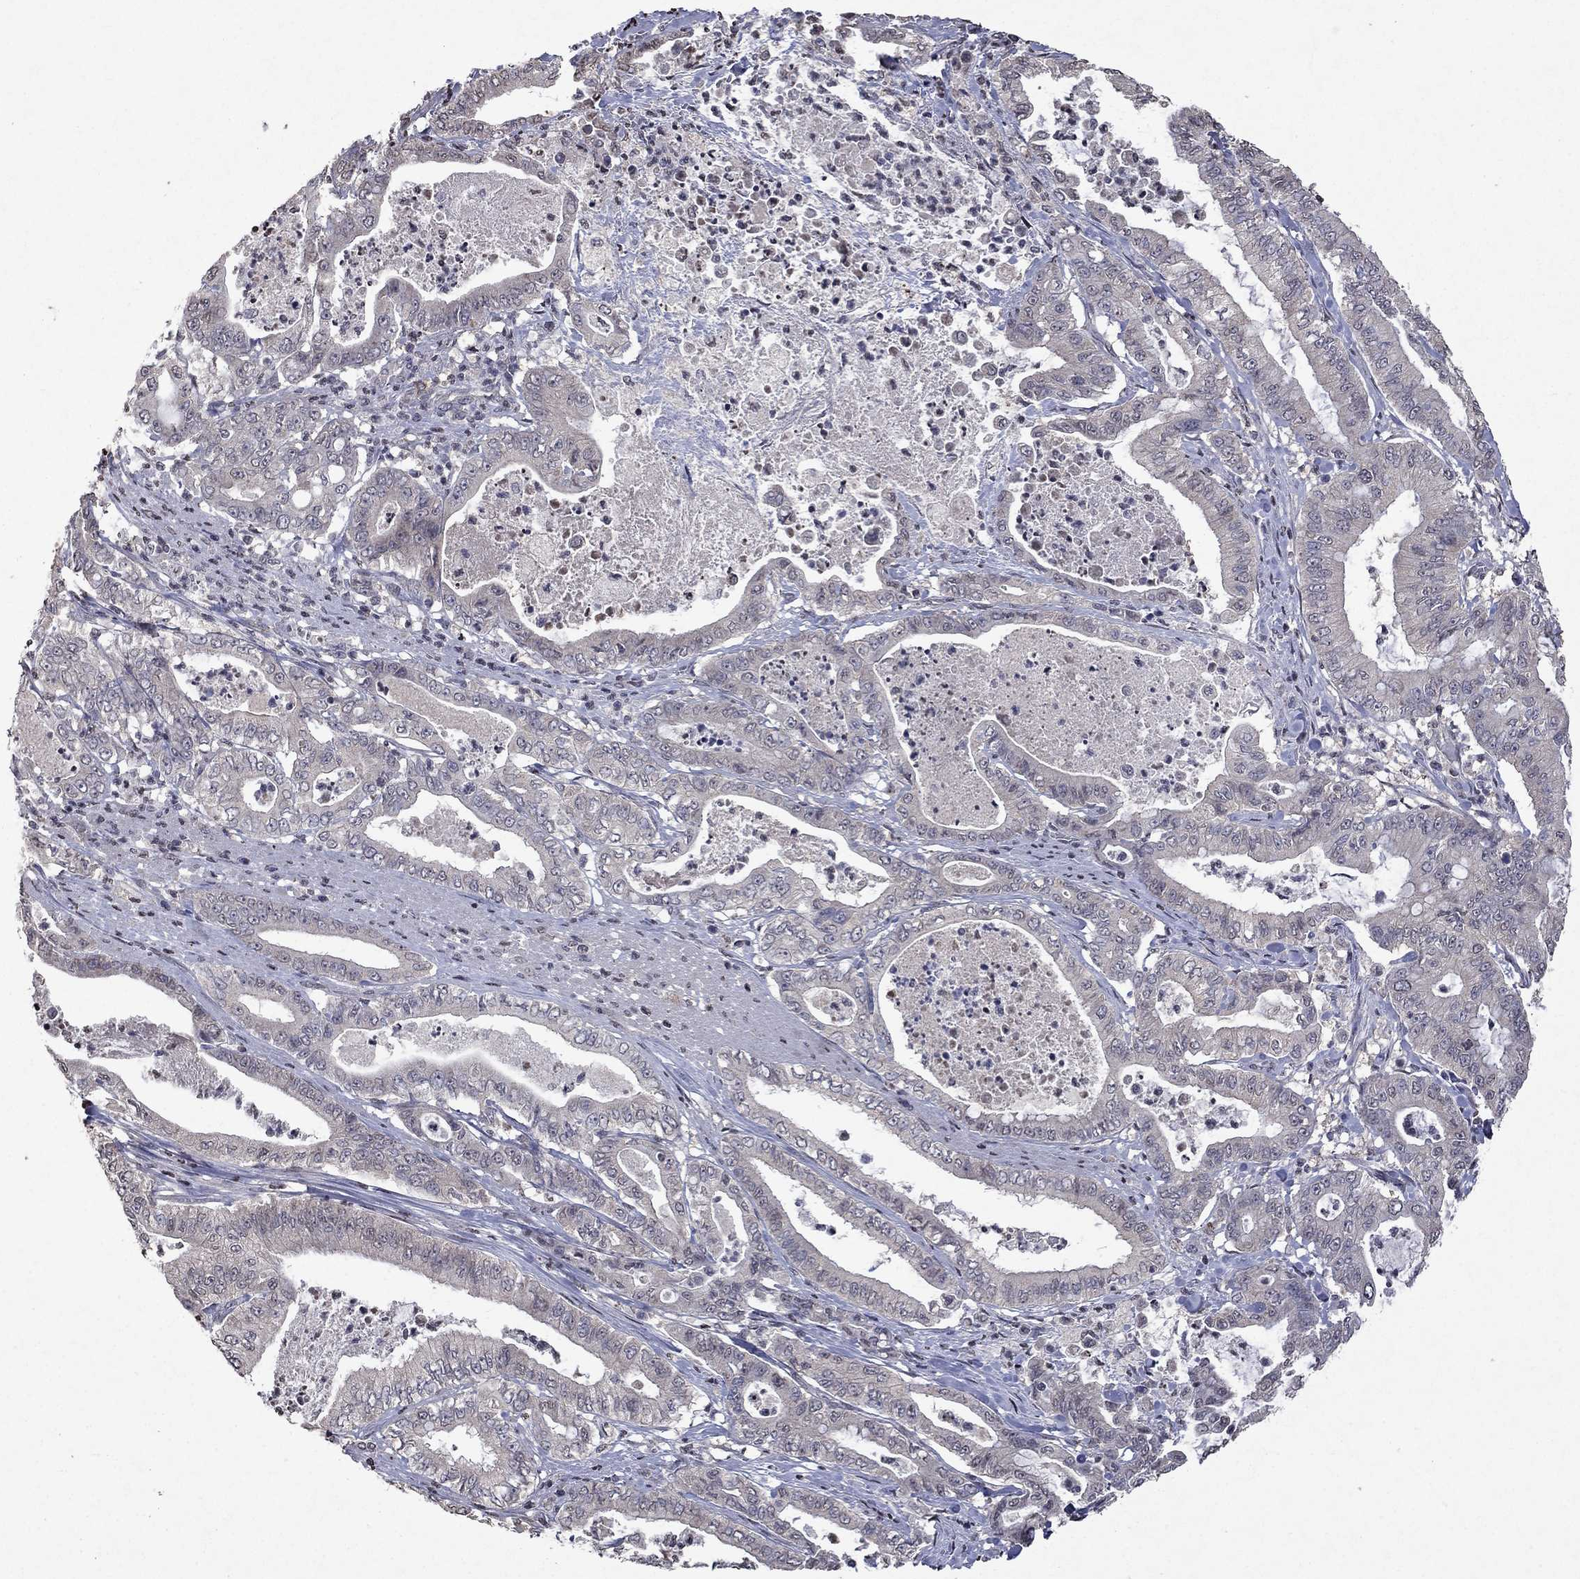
{"staining": {"intensity": "negative", "quantity": "none", "location": "none"}, "tissue": "pancreatic cancer", "cell_type": "Tumor cells", "image_type": "cancer", "snomed": [{"axis": "morphology", "description": "Adenocarcinoma, NOS"}, {"axis": "topography", "description": "Pancreas"}], "caption": "Immunohistochemistry (IHC) photomicrograph of neoplastic tissue: human pancreatic adenocarcinoma stained with DAB (3,3'-diaminobenzidine) exhibits no significant protein positivity in tumor cells.", "gene": "TTC38", "patient": {"sex": "male", "age": 71}}